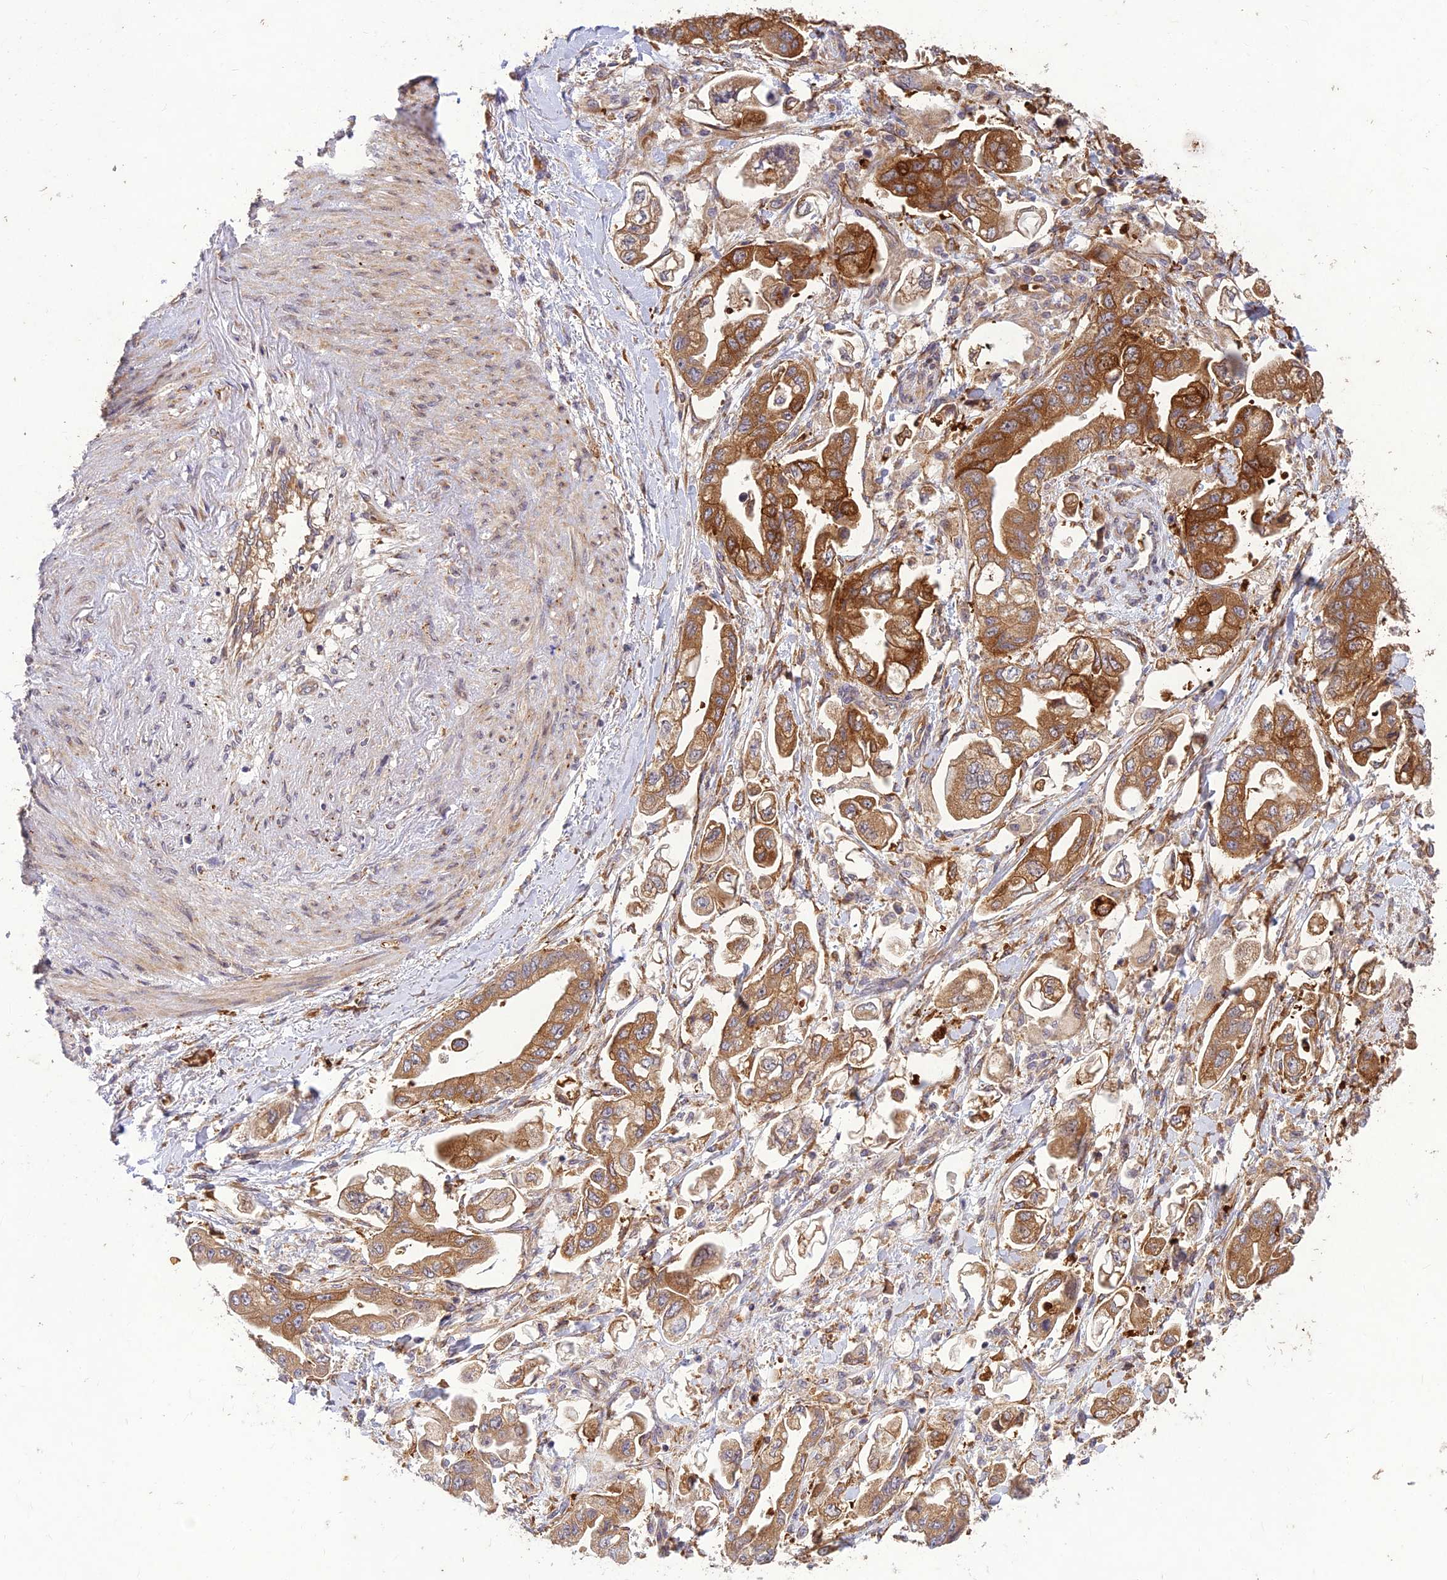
{"staining": {"intensity": "moderate", "quantity": ">75%", "location": "cytoplasmic/membranous"}, "tissue": "stomach cancer", "cell_type": "Tumor cells", "image_type": "cancer", "snomed": [{"axis": "morphology", "description": "Adenocarcinoma, NOS"}, {"axis": "topography", "description": "Stomach"}], "caption": "The image shows immunohistochemical staining of stomach cancer (adenocarcinoma). There is moderate cytoplasmic/membranous staining is identified in approximately >75% of tumor cells.", "gene": "PPP1R11", "patient": {"sex": "male", "age": 62}}